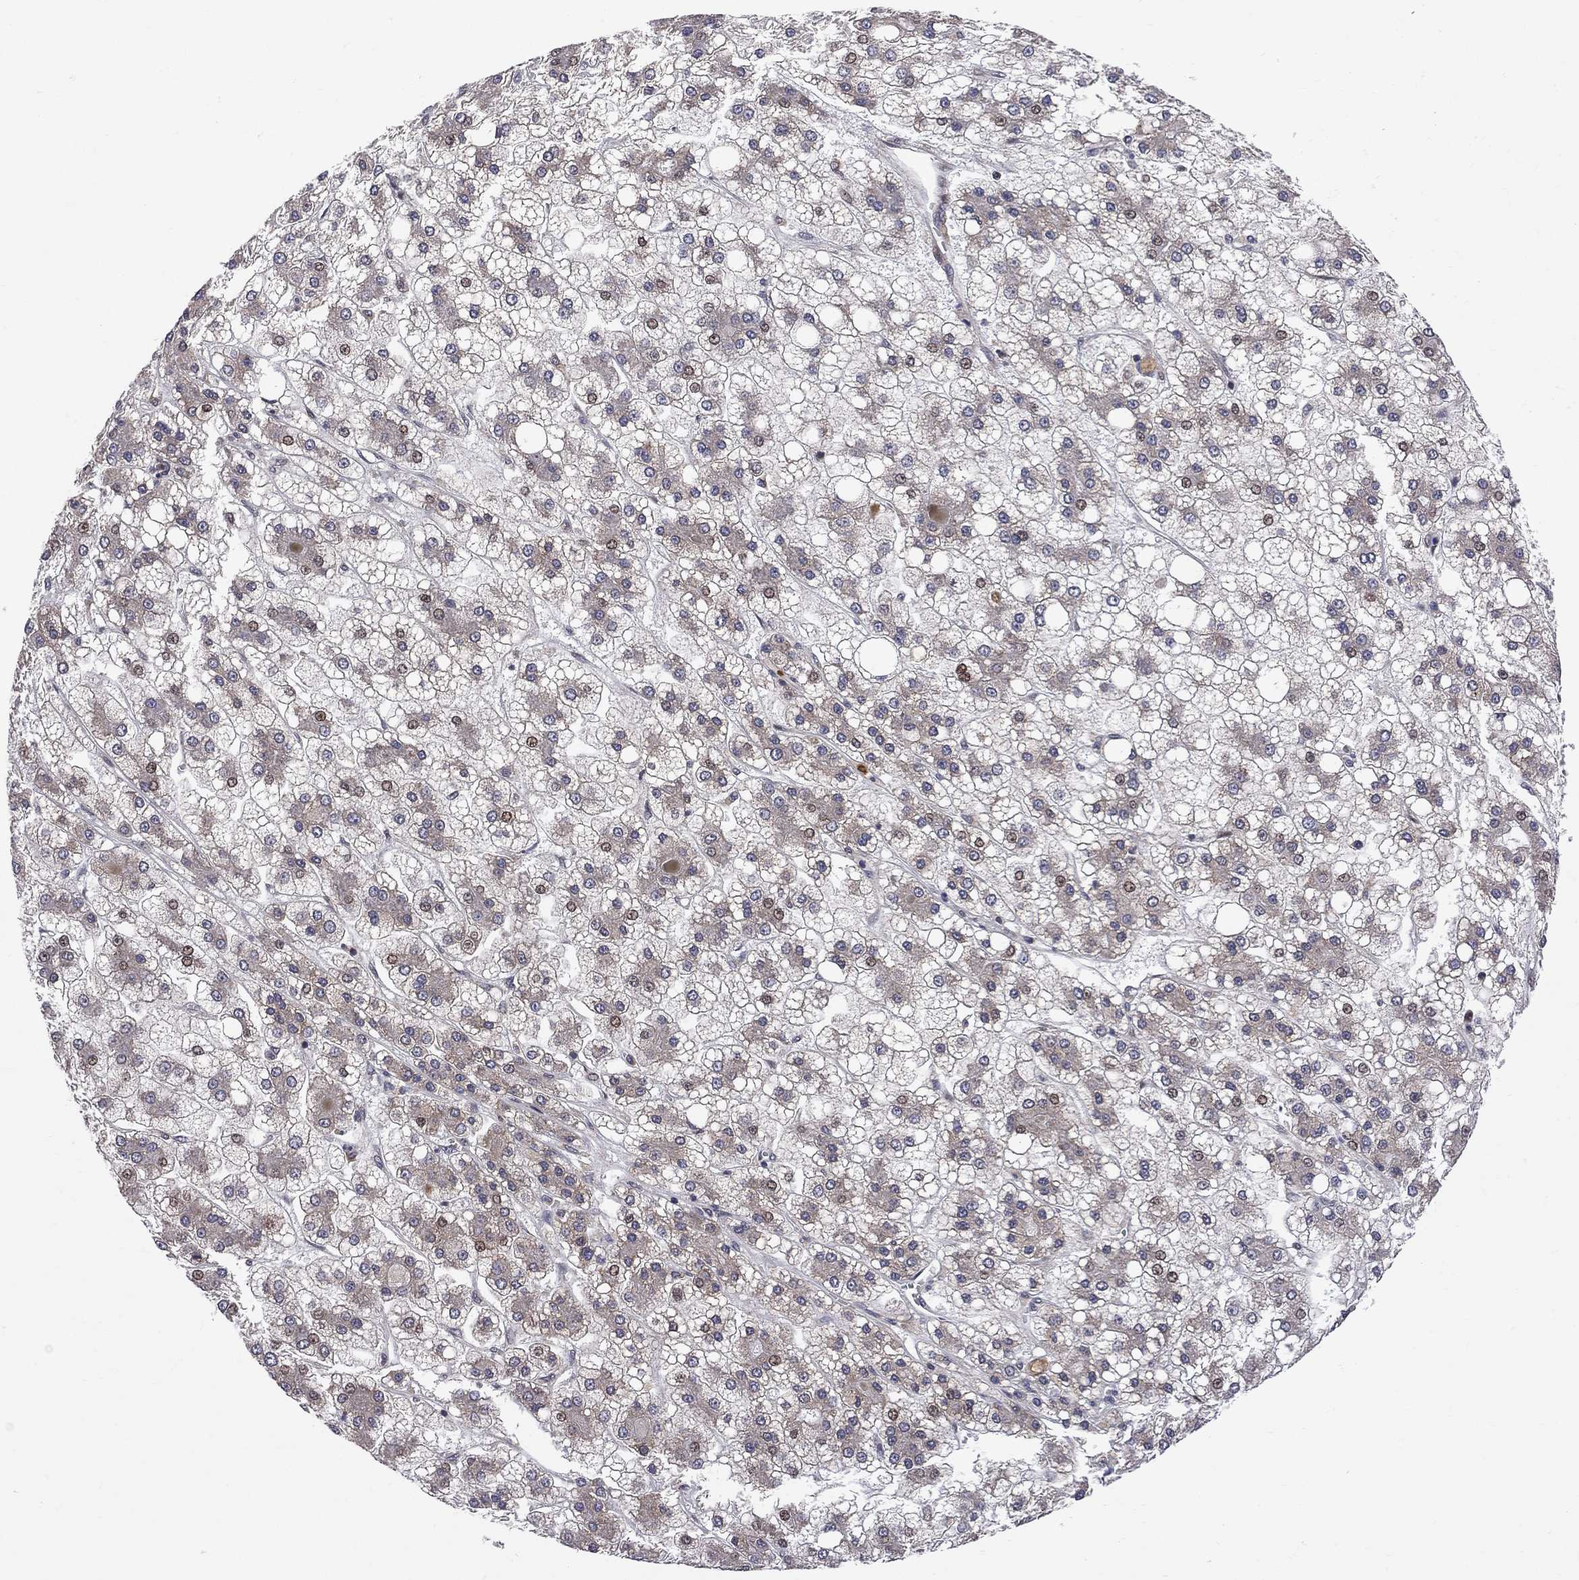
{"staining": {"intensity": "moderate", "quantity": "<25%", "location": "nuclear"}, "tissue": "liver cancer", "cell_type": "Tumor cells", "image_type": "cancer", "snomed": [{"axis": "morphology", "description": "Carcinoma, Hepatocellular, NOS"}, {"axis": "topography", "description": "Liver"}], "caption": "A brown stain highlights moderate nuclear positivity of a protein in human liver hepatocellular carcinoma tumor cells.", "gene": "CNOT11", "patient": {"sex": "male", "age": 73}}